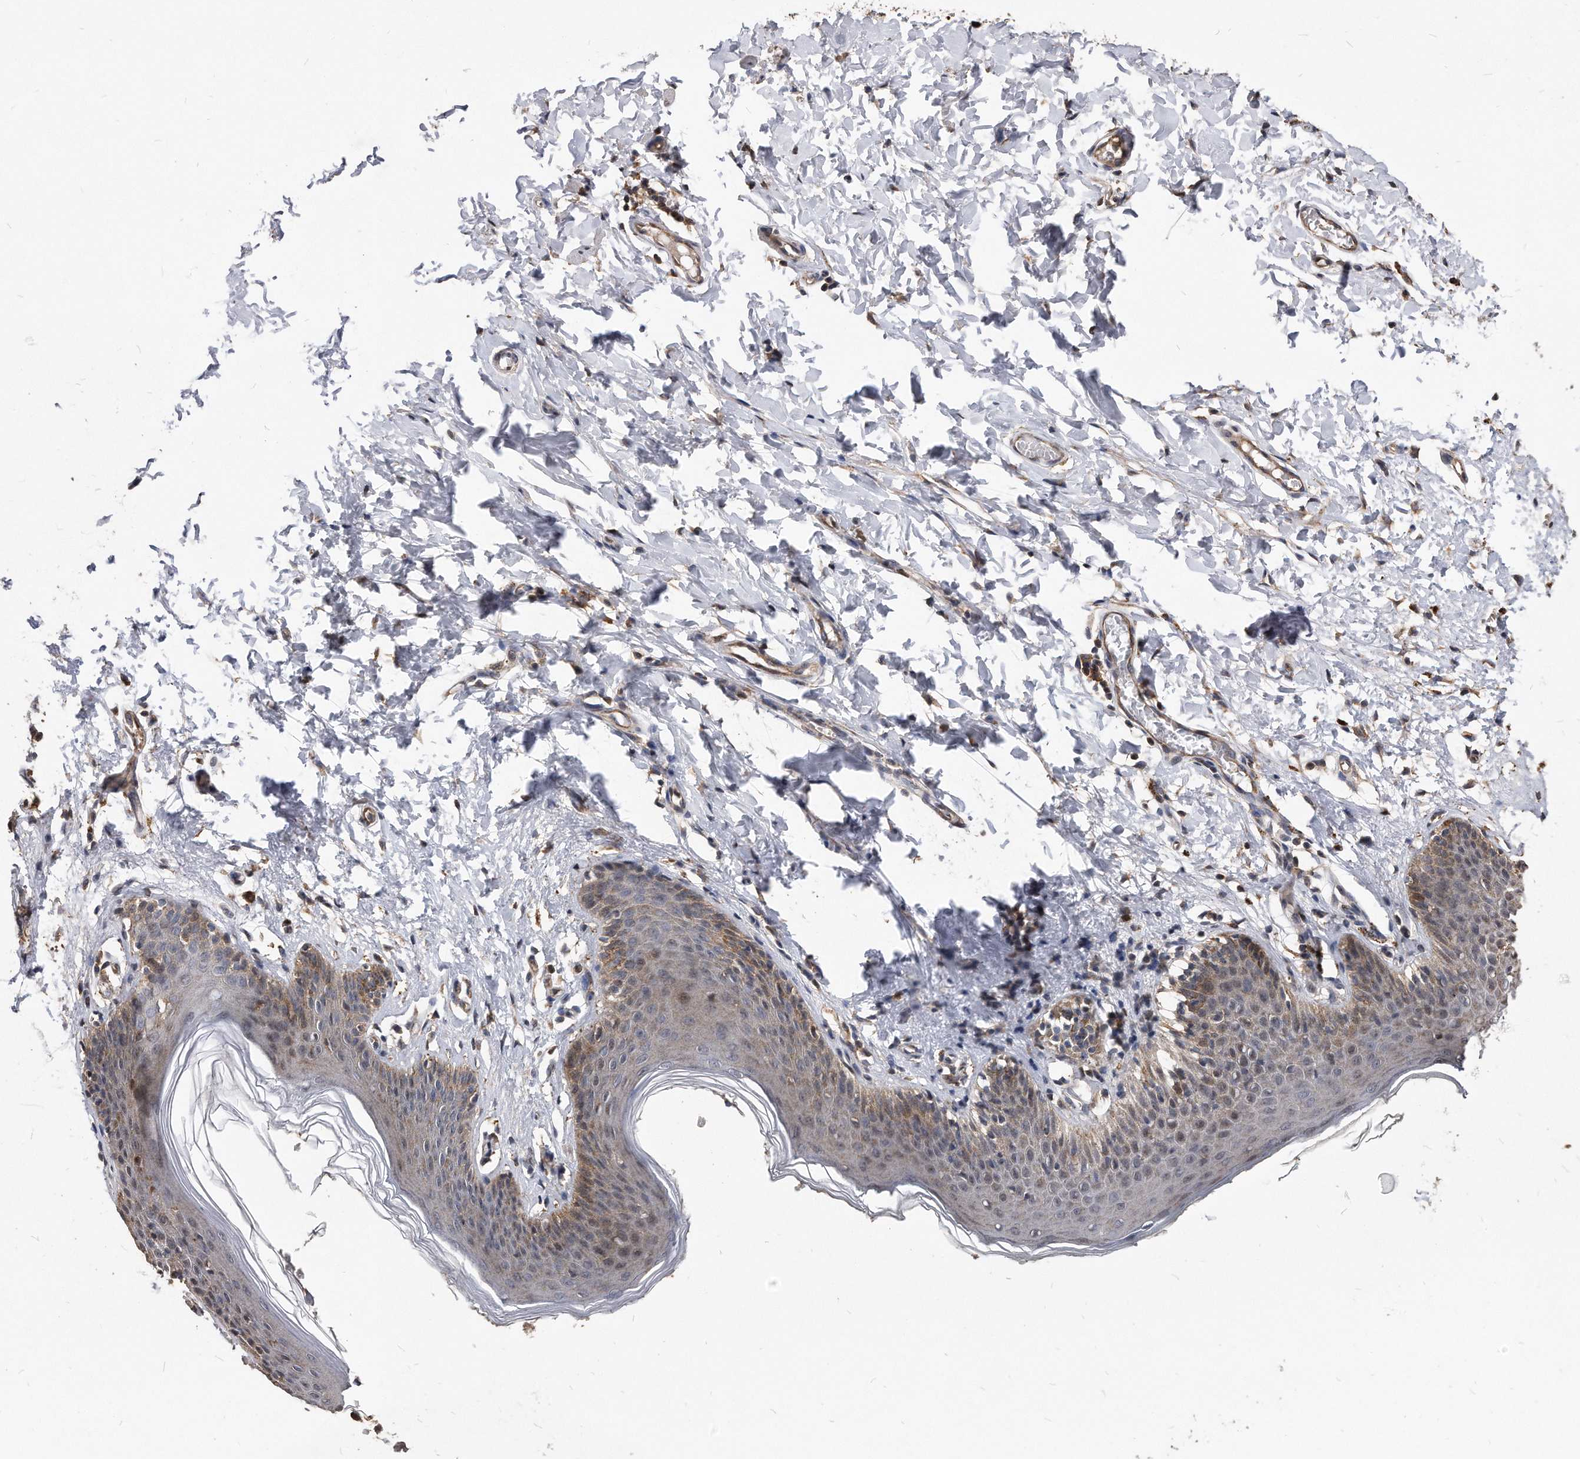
{"staining": {"intensity": "moderate", "quantity": "25%-75%", "location": "cytoplasmic/membranous"}, "tissue": "skin", "cell_type": "Epidermal cells", "image_type": "normal", "snomed": [{"axis": "morphology", "description": "Normal tissue, NOS"}, {"axis": "topography", "description": "Vulva"}], "caption": "Skin was stained to show a protein in brown. There is medium levels of moderate cytoplasmic/membranous positivity in about 25%-75% of epidermal cells. Nuclei are stained in blue.", "gene": "IL20RA", "patient": {"sex": "female", "age": 66}}